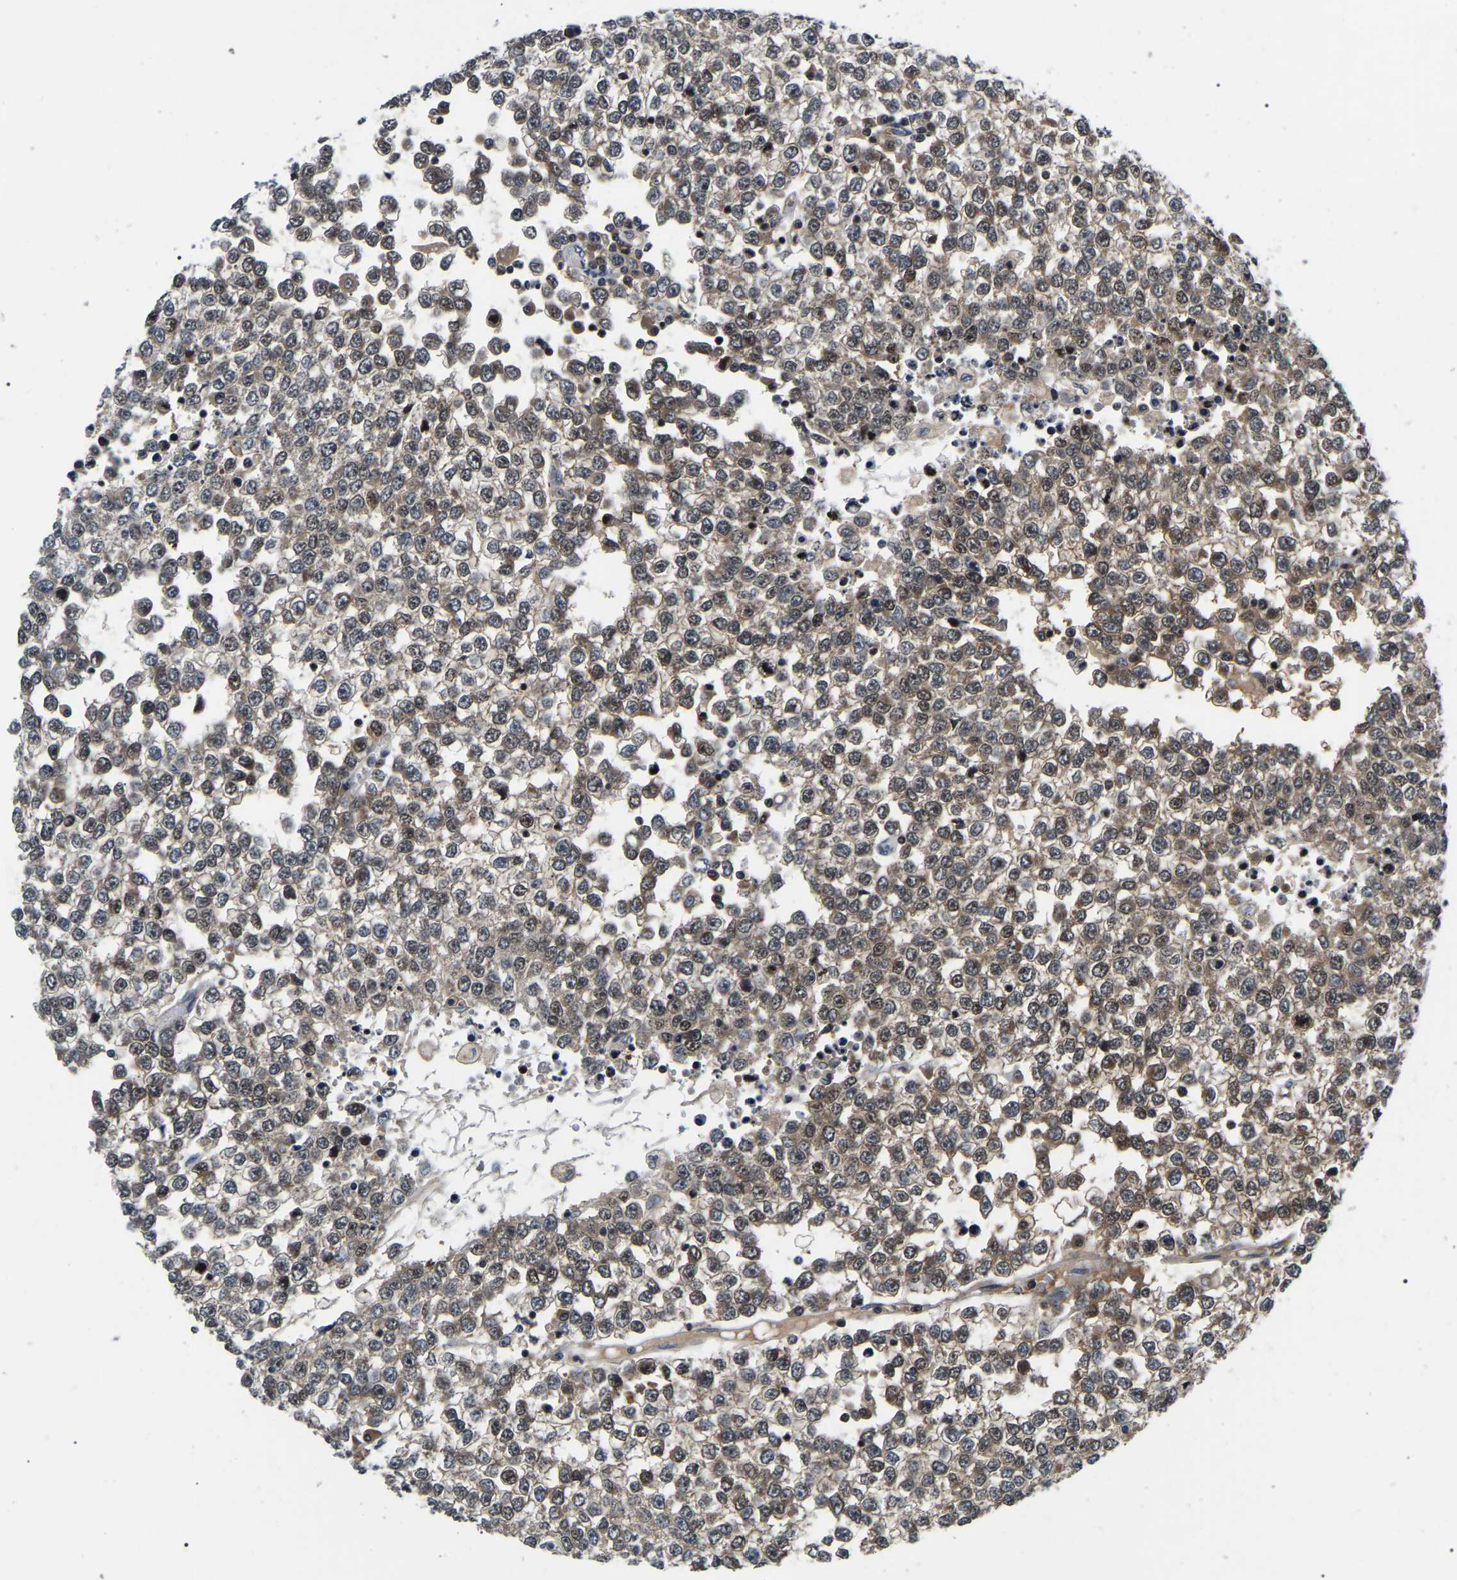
{"staining": {"intensity": "moderate", "quantity": ">75%", "location": "cytoplasmic/membranous,nuclear"}, "tissue": "testis cancer", "cell_type": "Tumor cells", "image_type": "cancer", "snomed": [{"axis": "morphology", "description": "Seminoma, NOS"}, {"axis": "topography", "description": "Testis"}], "caption": "Immunohistochemical staining of human seminoma (testis) shows medium levels of moderate cytoplasmic/membranous and nuclear protein staining in approximately >75% of tumor cells.", "gene": "RRP1B", "patient": {"sex": "male", "age": 65}}